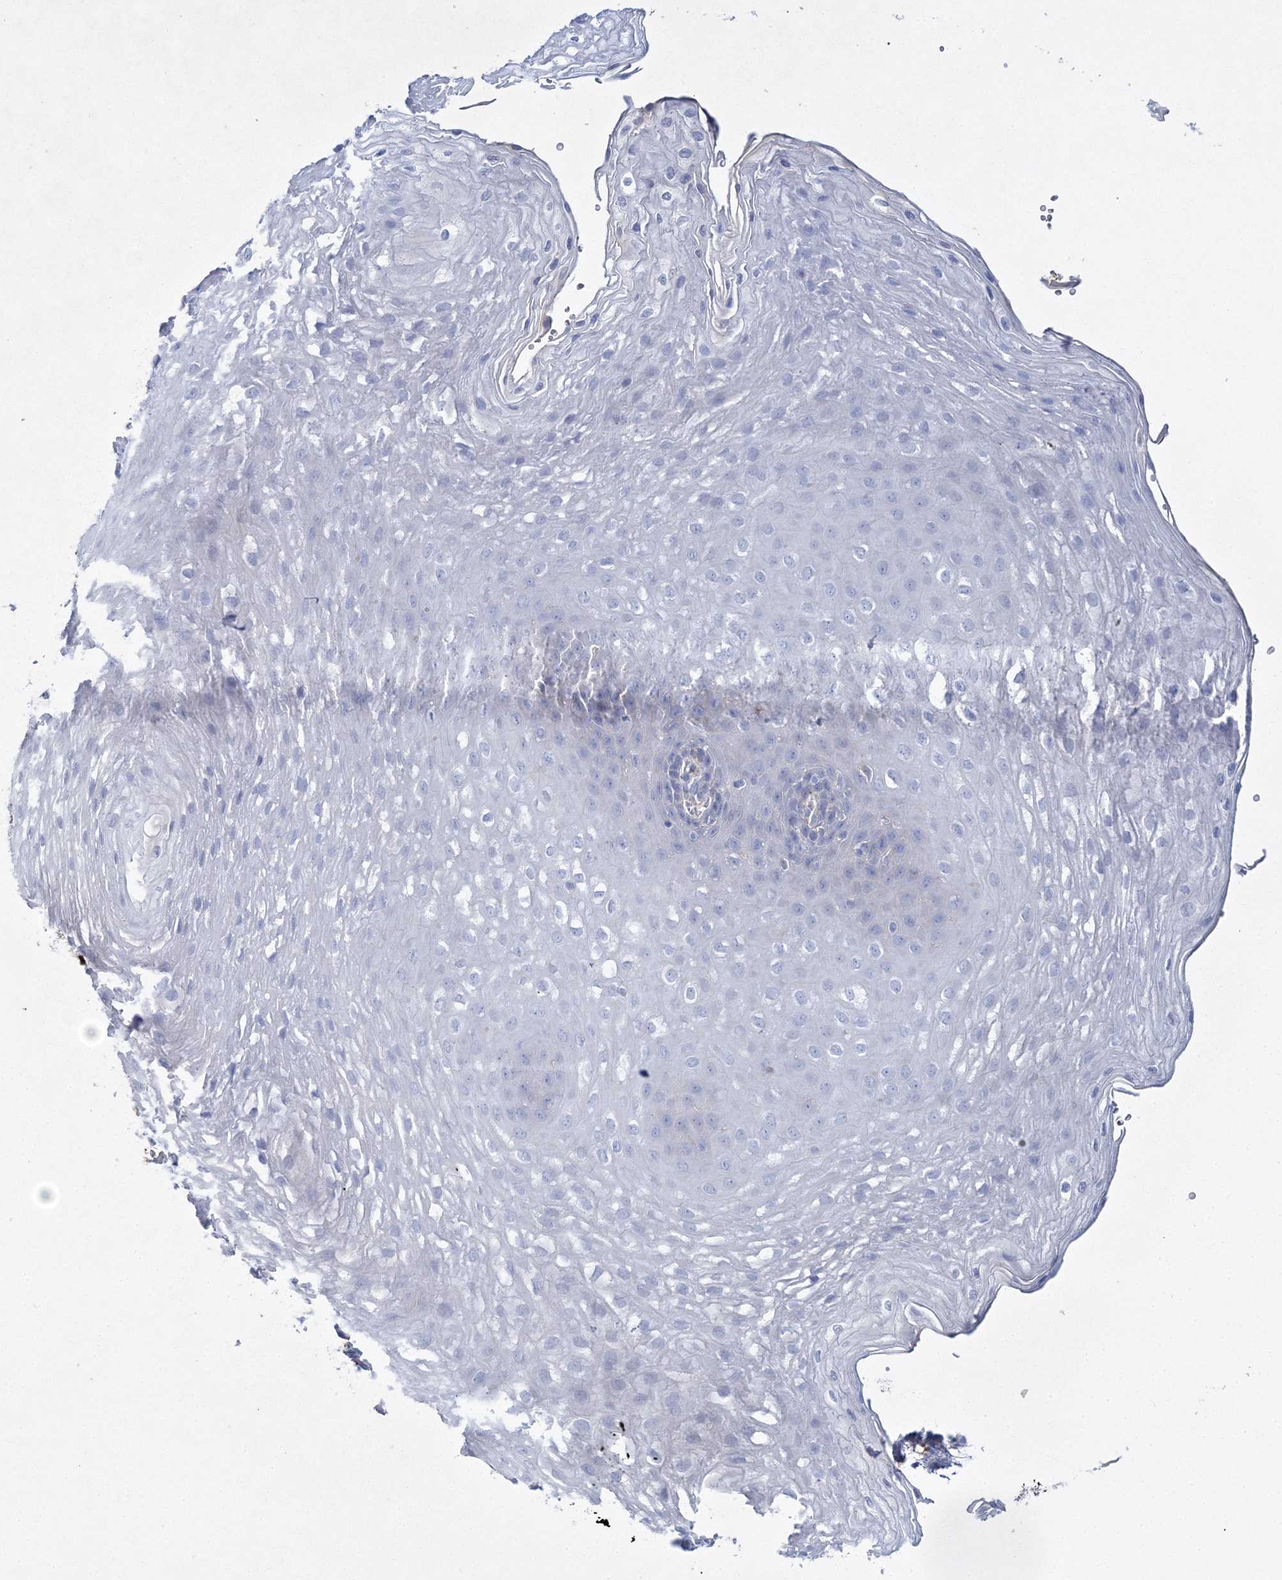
{"staining": {"intensity": "negative", "quantity": "none", "location": "none"}, "tissue": "esophagus", "cell_type": "Squamous epithelial cells", "image_type": "normal", "snomed": [{"axis": "morphology", "description": "Normal tissue, NOS"}, {"axis": "topography", "description": "Esophagus"}], "caption": "The IHC photomicrograph has no significant positivity in squamous epithelial cells of esophagus.", "gene": "RTN2", "patient": {"sex": "female", "age": 66}}